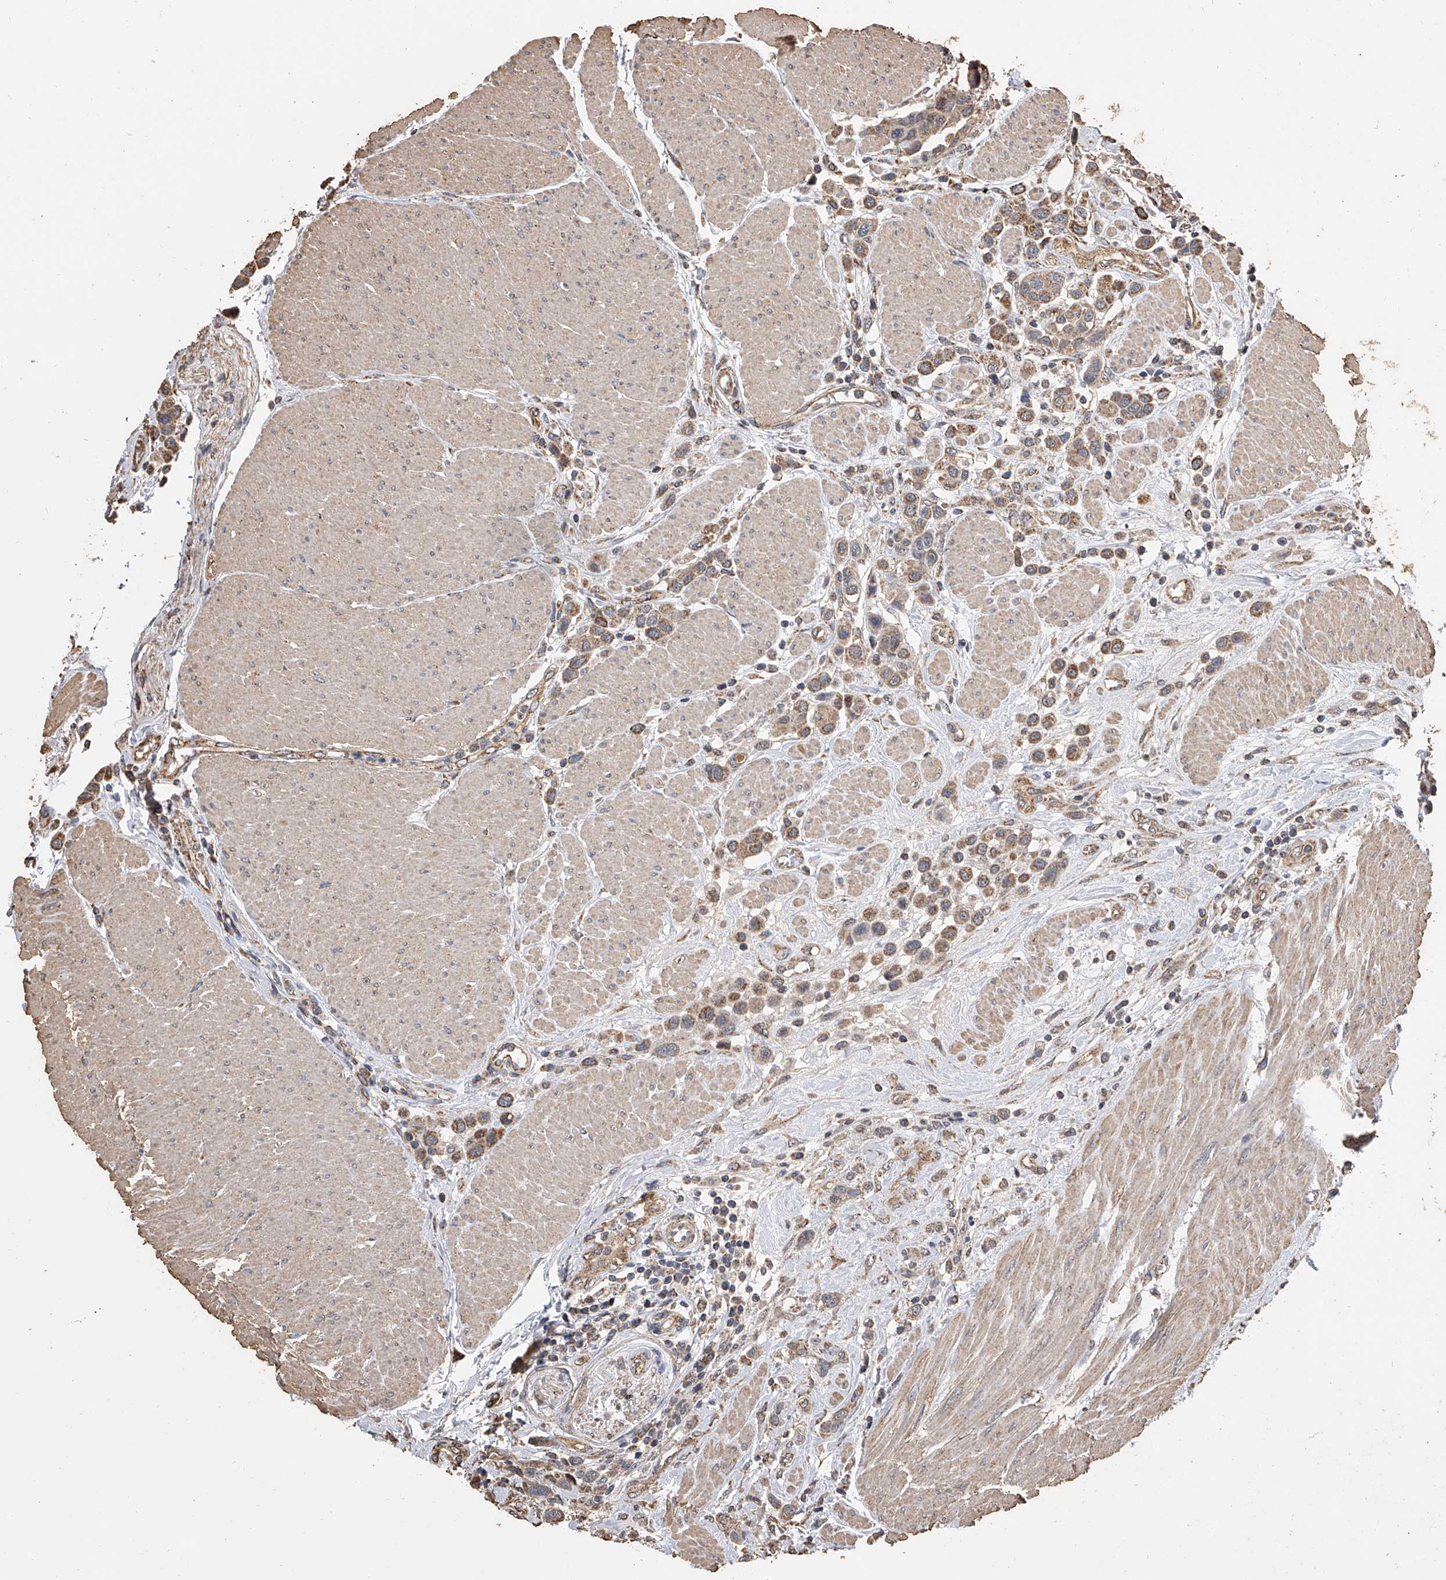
{"staining": {"intensity": "moderate", "quantity": ">75%", "location": "cytoplasmic/membranous"}, "tissue": "urothelial cancer", "cell_type": "Tumor cells", "image_type": "cancer", "snomed": [{"axis": "morphology", "description": "Urothelial carcinoma, High grade"}, {"axis": "topography", "description": "Urinary bladder"}], "caption": "Immunohistochemical staining of urothelial carcinoma (high-grade) exhibits medium levels of moderate cytoplasmic/membranous protein staining in approximately >75% of tumor cells.", "gene": "MRPL28", "patient": {"sex": "male", "age": 50}}